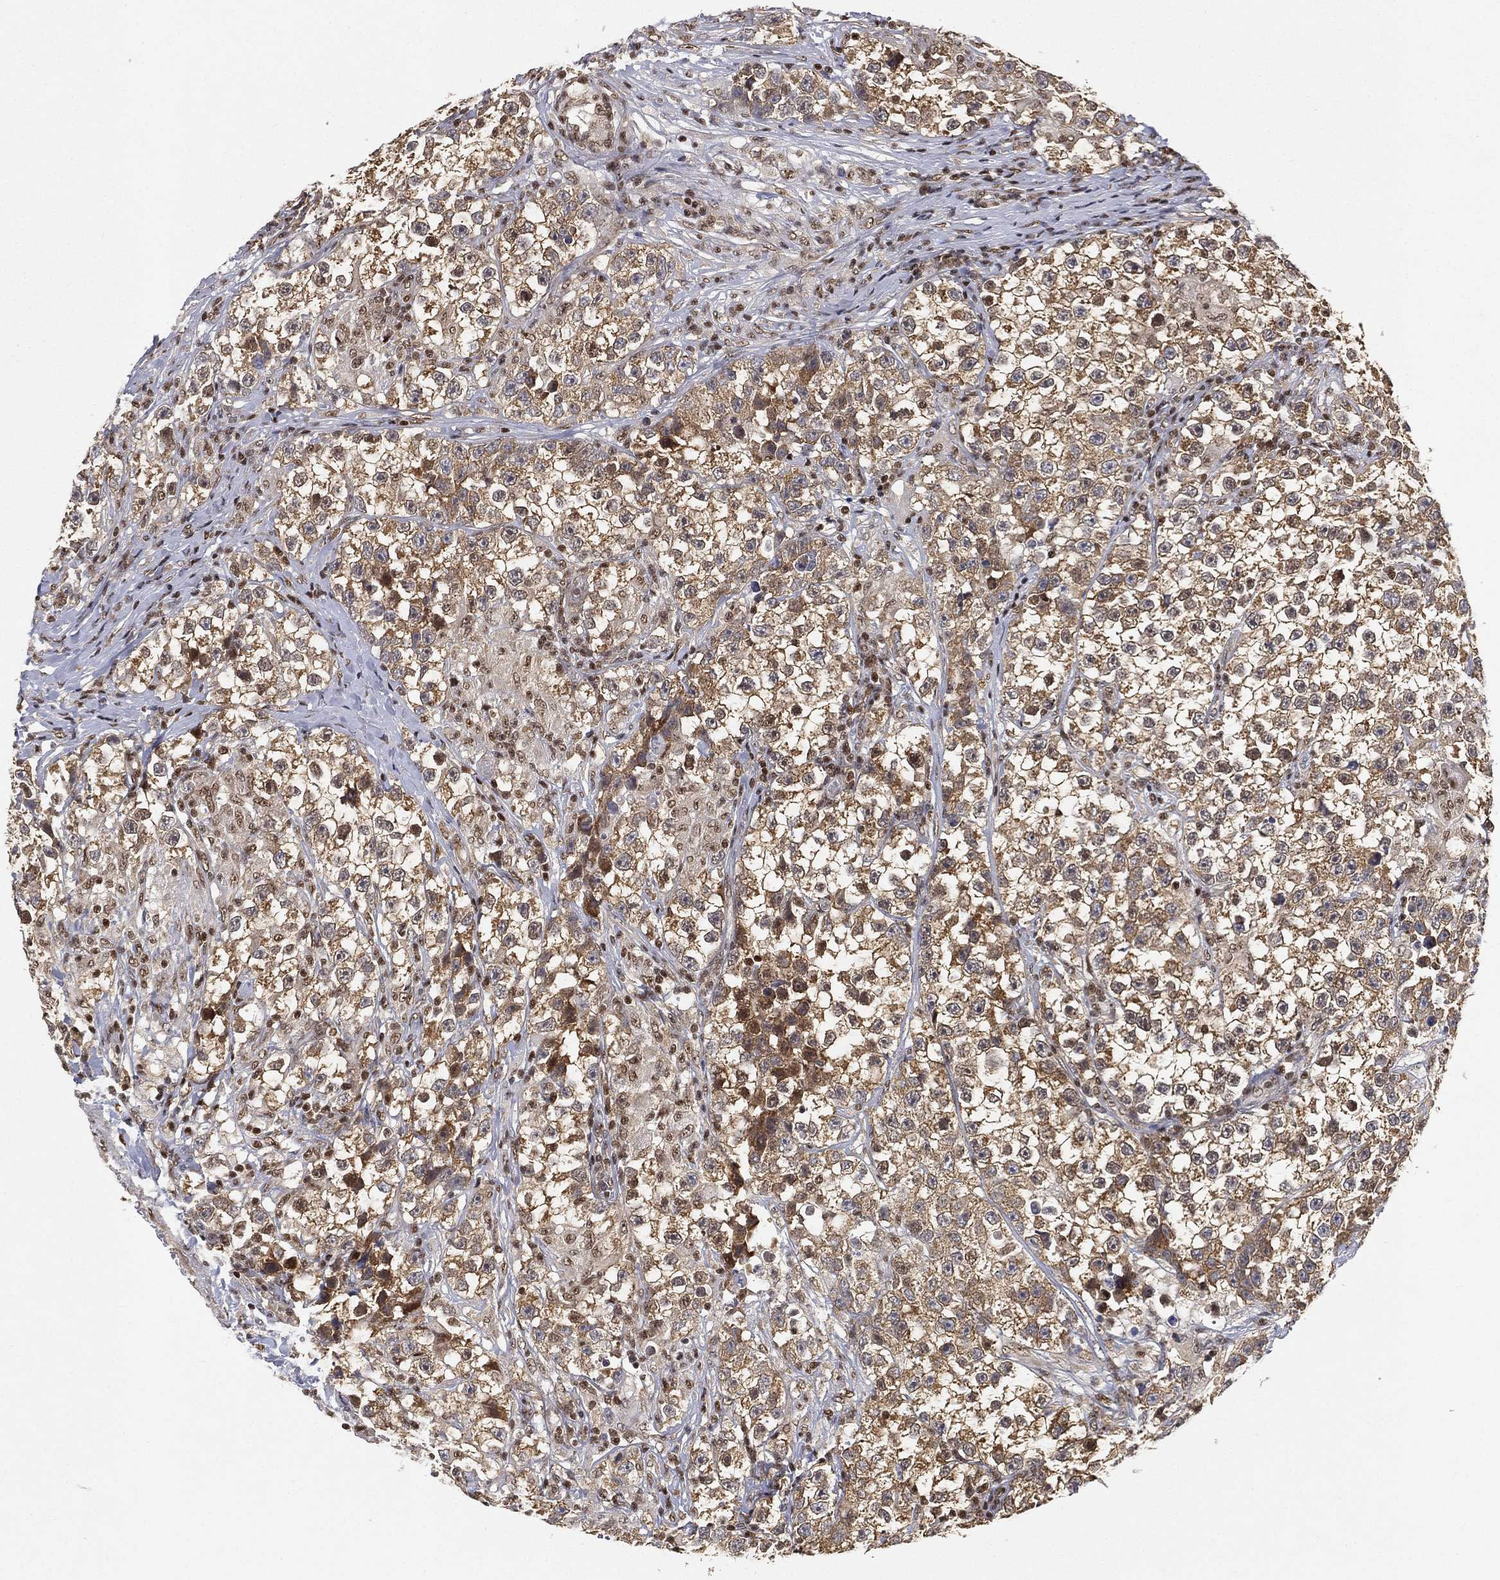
{"staining": {"intensity": "moderate", "quantity": ">75%", "location": "cytoplasmic/membranous"}, "tissue": "testis cancer", "cell_type": "Tumor cells", "image_type": "cancer", "snomed": [{"axis": "morphology", "description": "Seminoma, NOS"}, {"axis": "topography", "description": "Testis"}], "caption": "Testis cancer stained with DAB immunohistochemistry (IHC) reveals medium levels of moderate cytoplasmic/membranous positivity in about >75% of tumor cells. (IHC, brightfield microscopy, high magnification).", "gene": "CRTC3", "patient": {"sex": "male", "age": 46}}